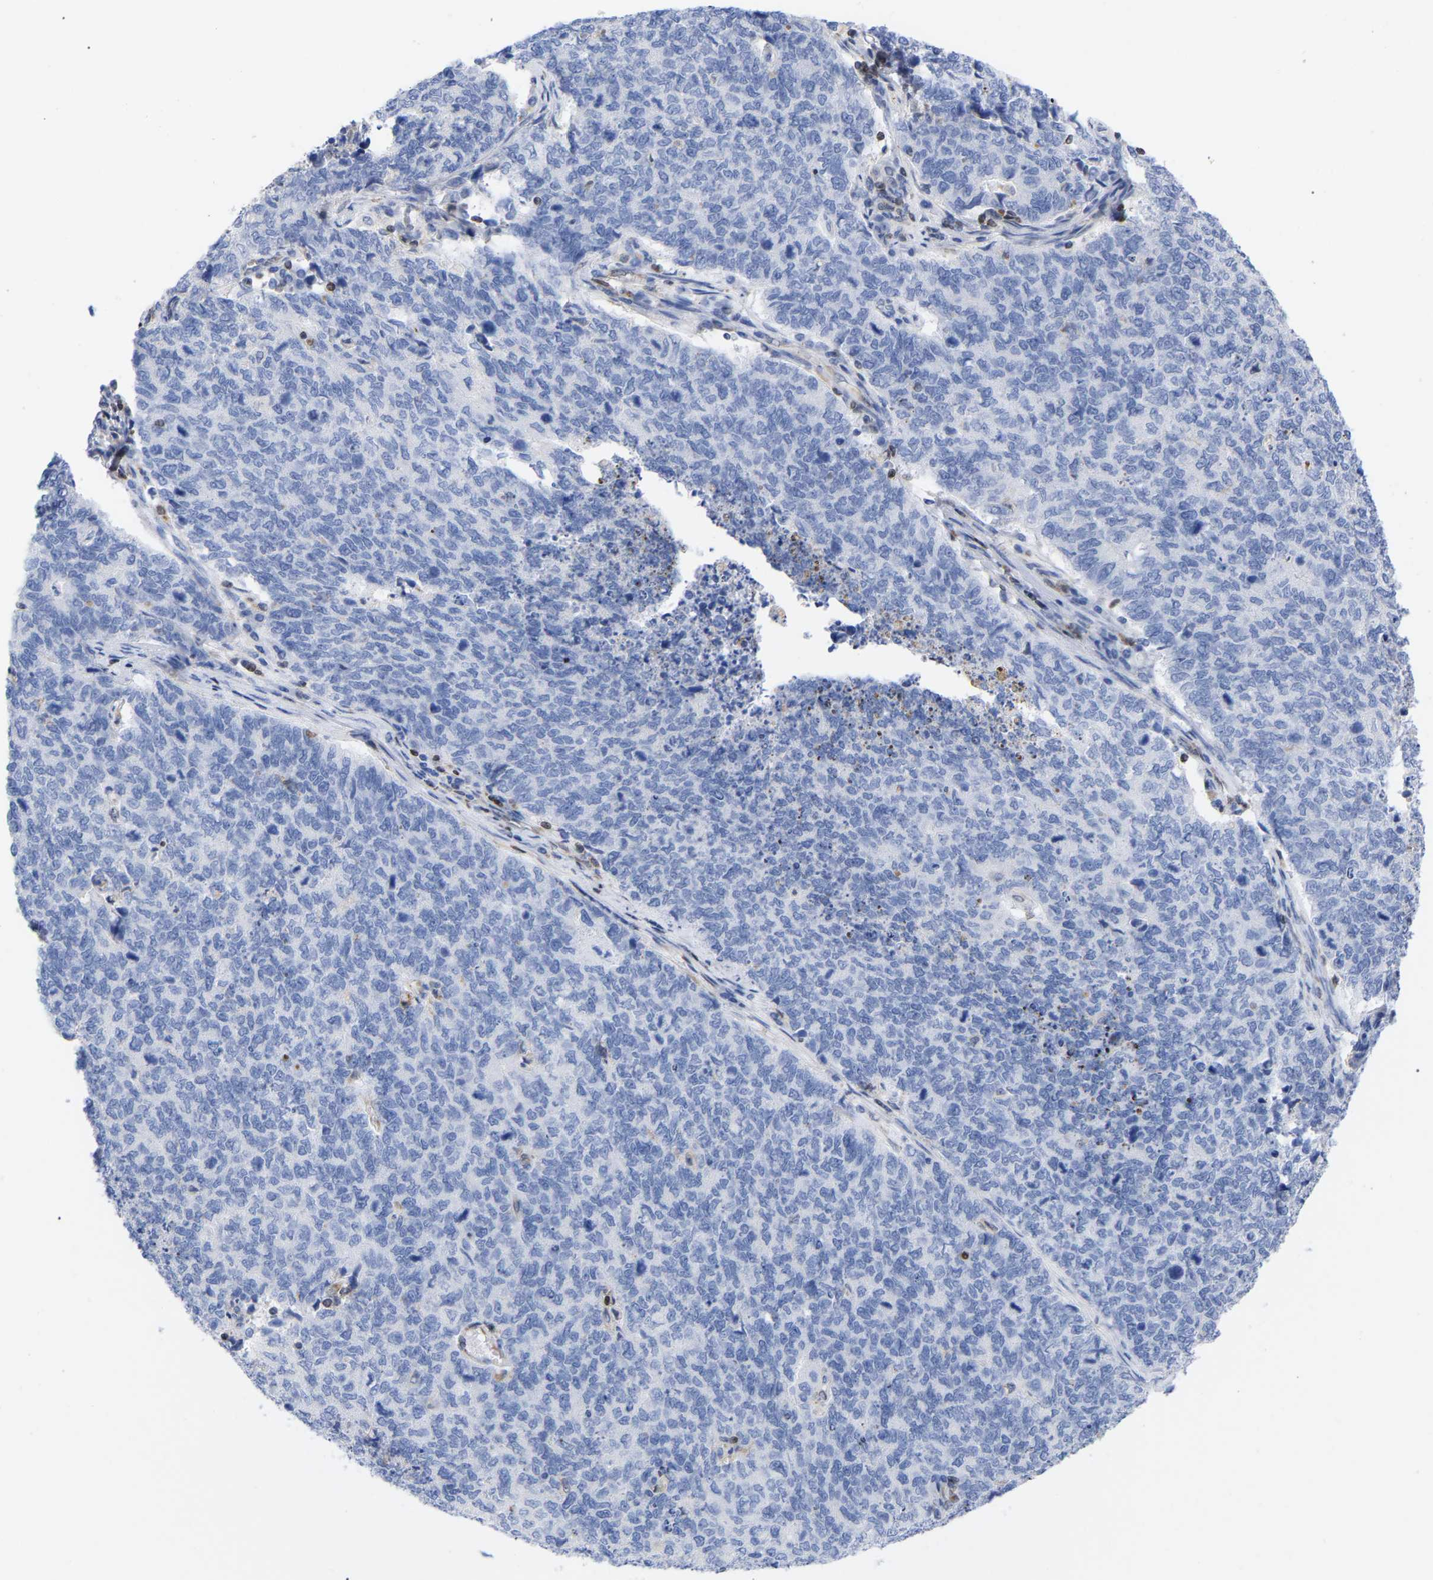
{"staining": {"intensity": "negative", "quantity": "none", "location": "none"}, "tissue": "cervical cancer", "cell_type": "Tumor cells", "image_type": "cancer", "snomed": [{"axis": "morphology", "description": "Squamous cell carcinoma, NOS"}, {"axis": "topography", "description": "Cervix"}], "caption": "Tumor cells show no significant positivity in cervical squamous cell carcinoma.", "gene": "GIMAP4", "patient": {"sex": "female", "age": 63}}